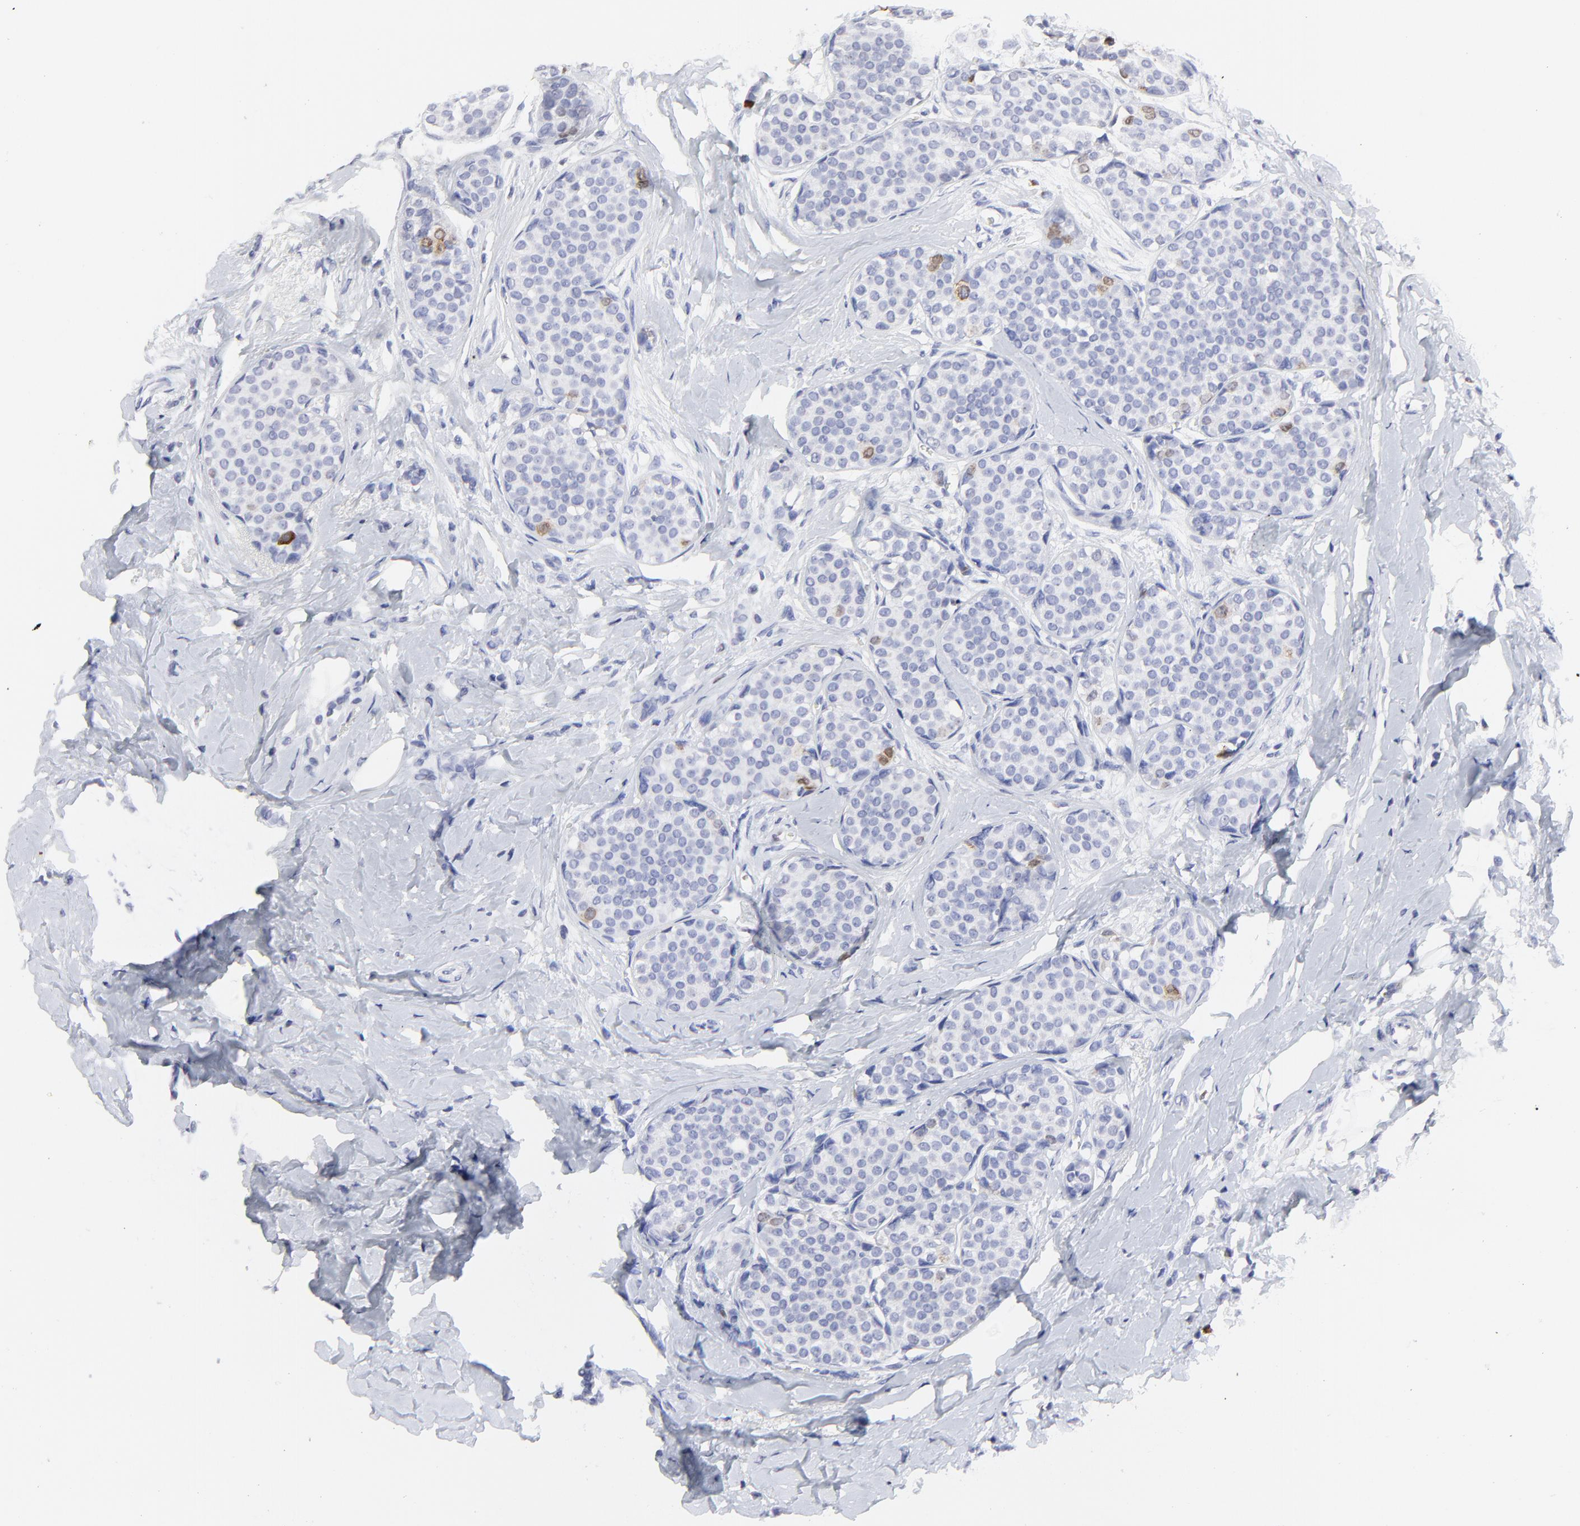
{"staining": {"intensity": "moderate", "quantity": "<25%", "location": "cytoplasmic/membranous,nuclear"}, "tissue": "breast cancer", "cell_type": "Tumor cells", "image_type": "cancer", "snomed": [{"axis": "morphology", "description": "Lobular carcinoma"}, {"axis": "topography", "description": "Breast"}], "caption": "There is low levels of moderate cytoplasmic/membranous and nuclear positivity in tumor cells of breast lobular carcinoma, as demonstrated by immunohistochemical staining (brown color).", "gene": "NCAPH", "patient": {"sex": "female", "age": 64}}